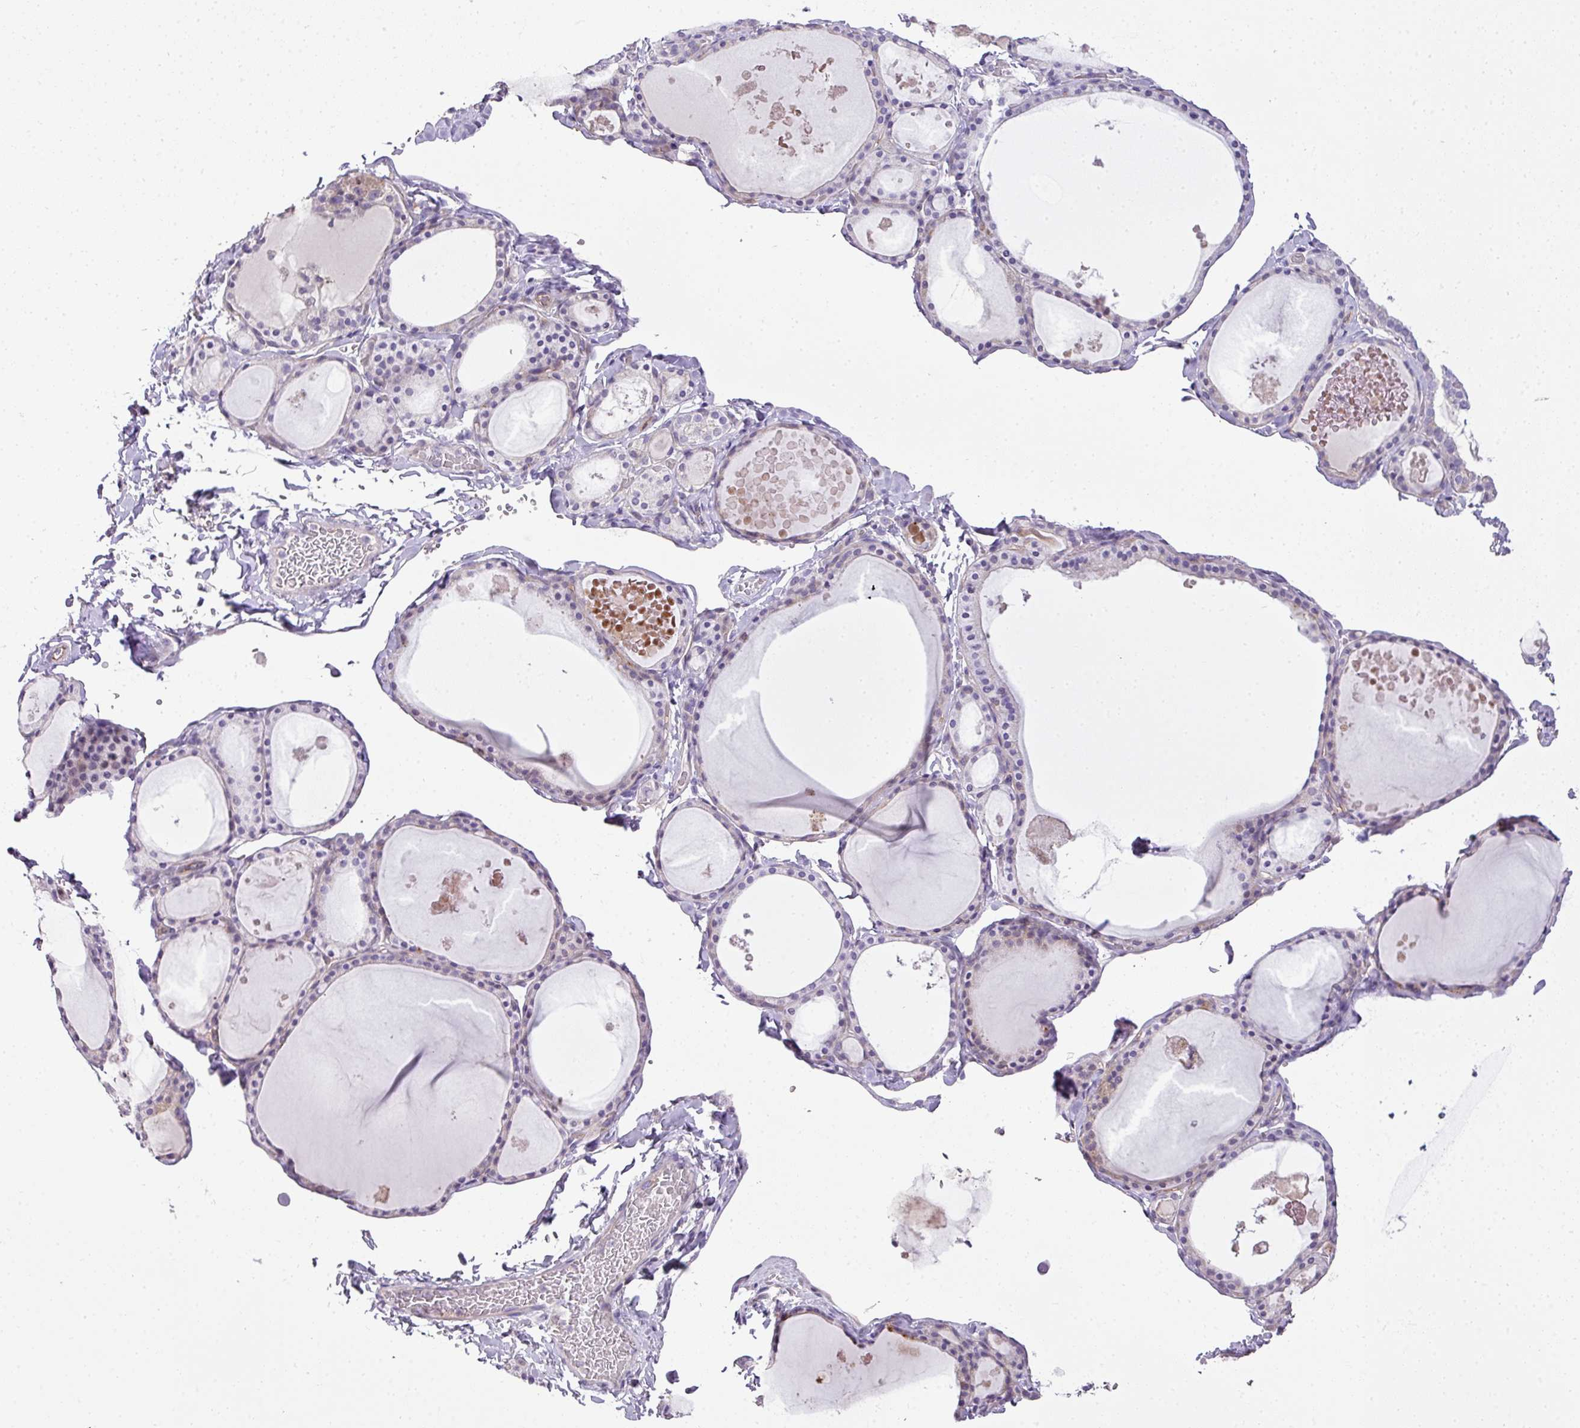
{"staining": {"intensity": "weak", "quantity": "<25%", "location": "cytoplasmic/membranous"}, "tissue": "thyroid gland", "cell_type": "Glandular cells", "image_type": "normal", "snomed": [{"axis": "morphology", "description": "Normal tissue, NOS"}, {"axis": "topography", "description": "Thyroid gland"}], "caption": "Micrograph shows no significant protein expression in glandular cells of unremarkable thyroid gland.", "gene": "HOXC13", "patient": {"sex": "male", "age": 56}}